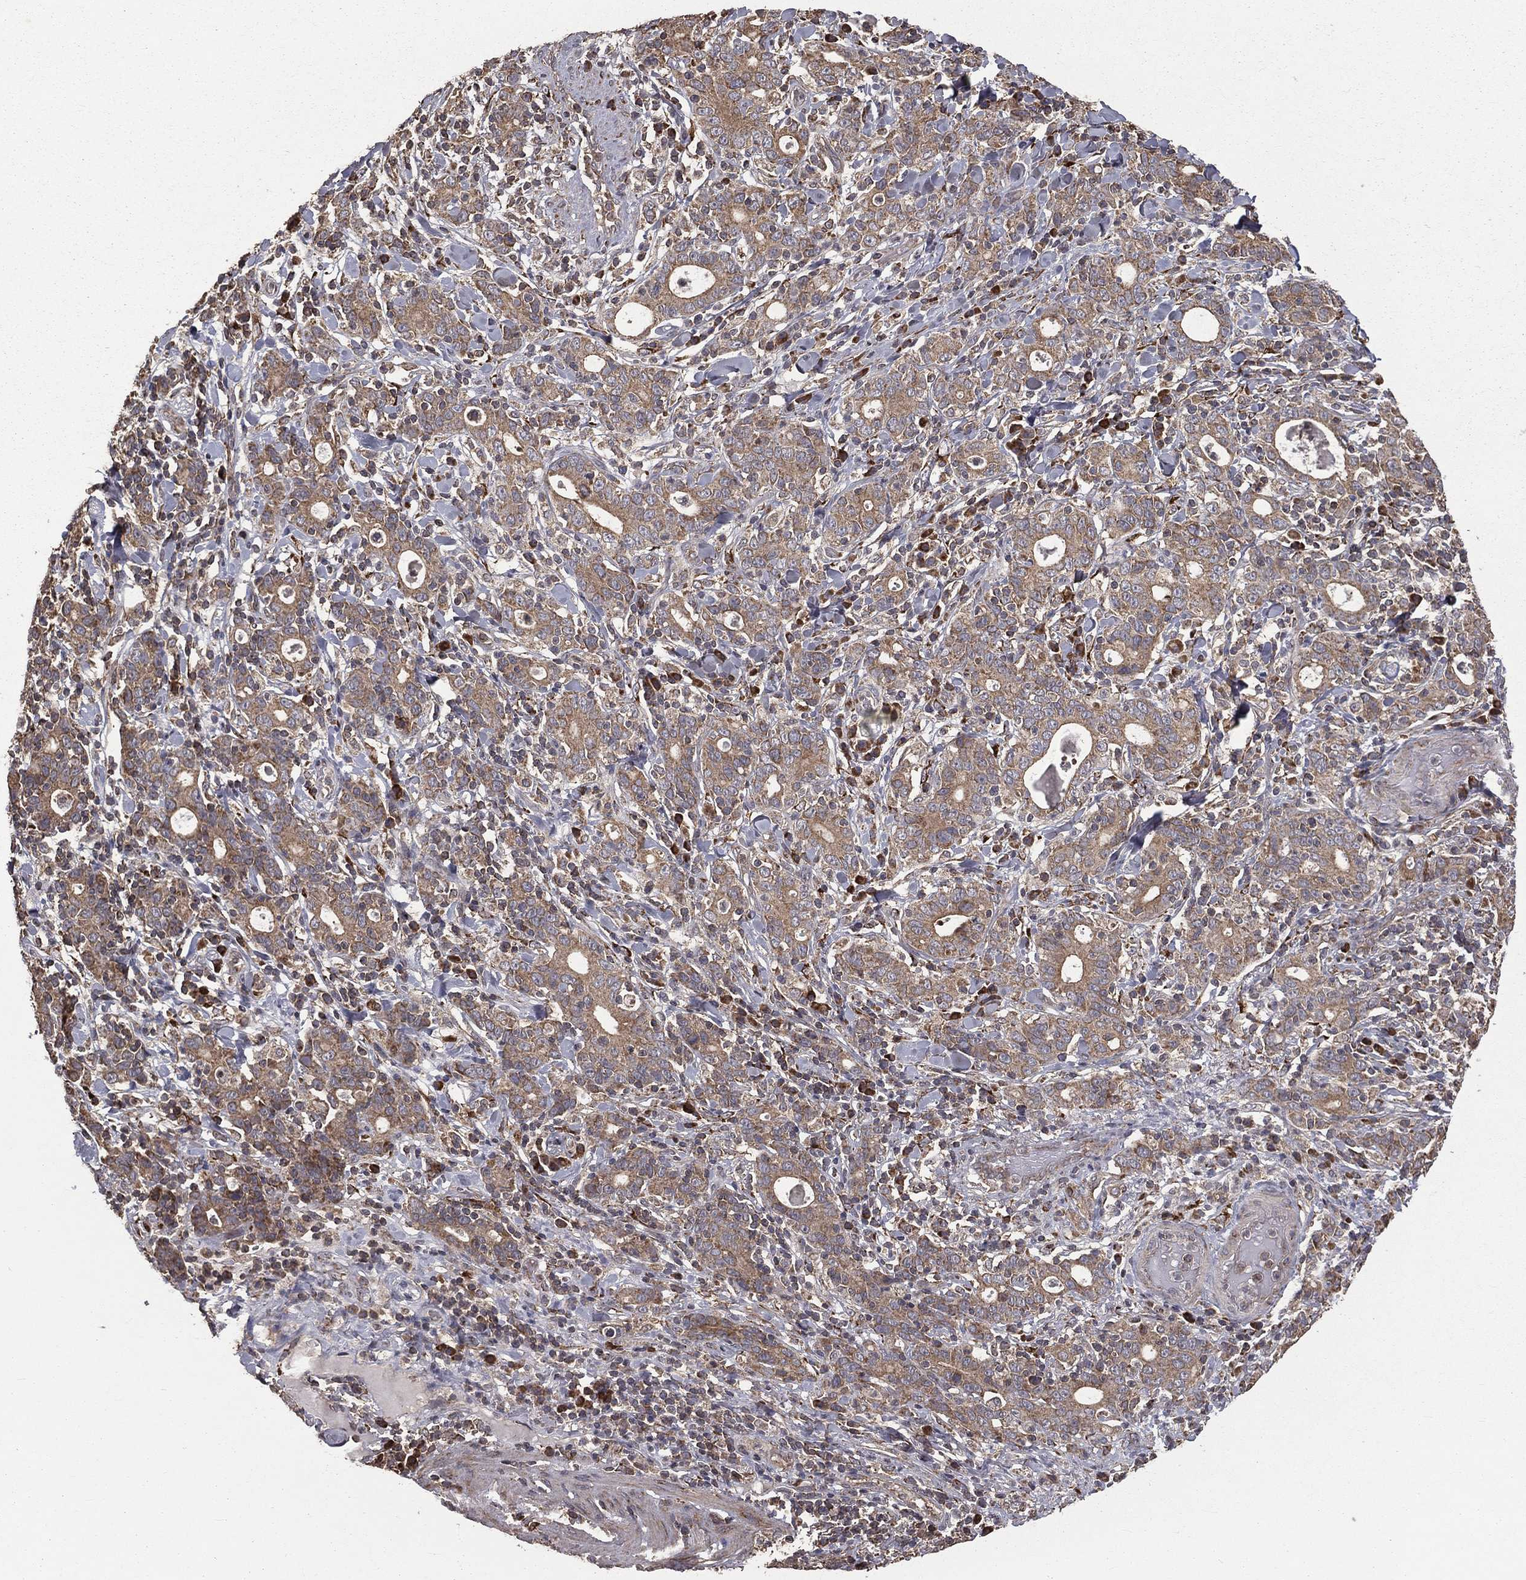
{"staining": {"intensity": "weak", "quantity": ">75%", "location": "cytoplasmic/membranous"}, "tissue": "stomach cancer", "cell_type": "Tumor cells", "image_type": "cancer", "snomed": [{"axis": "morphology", "description": "Adenocarcinoma, NOS"}, {"axis": "topography", "description": "Stomach"}], "caption": "IHC staining of stomach cancer (adenocarcinoma), which reveals low levels of weak cytoplasmic/membranous staining in about >75% of tumor cells indicating weak cytoplasmic/membranous protein positivity. The staining was performed using DAB (3,3'-diaminobenzidine) (brown) for protein detection and nuclei were counterstained in hematoxylin (blue).", "gene": "OLFML1", "patient": {"sex": "male", "age": 79}}